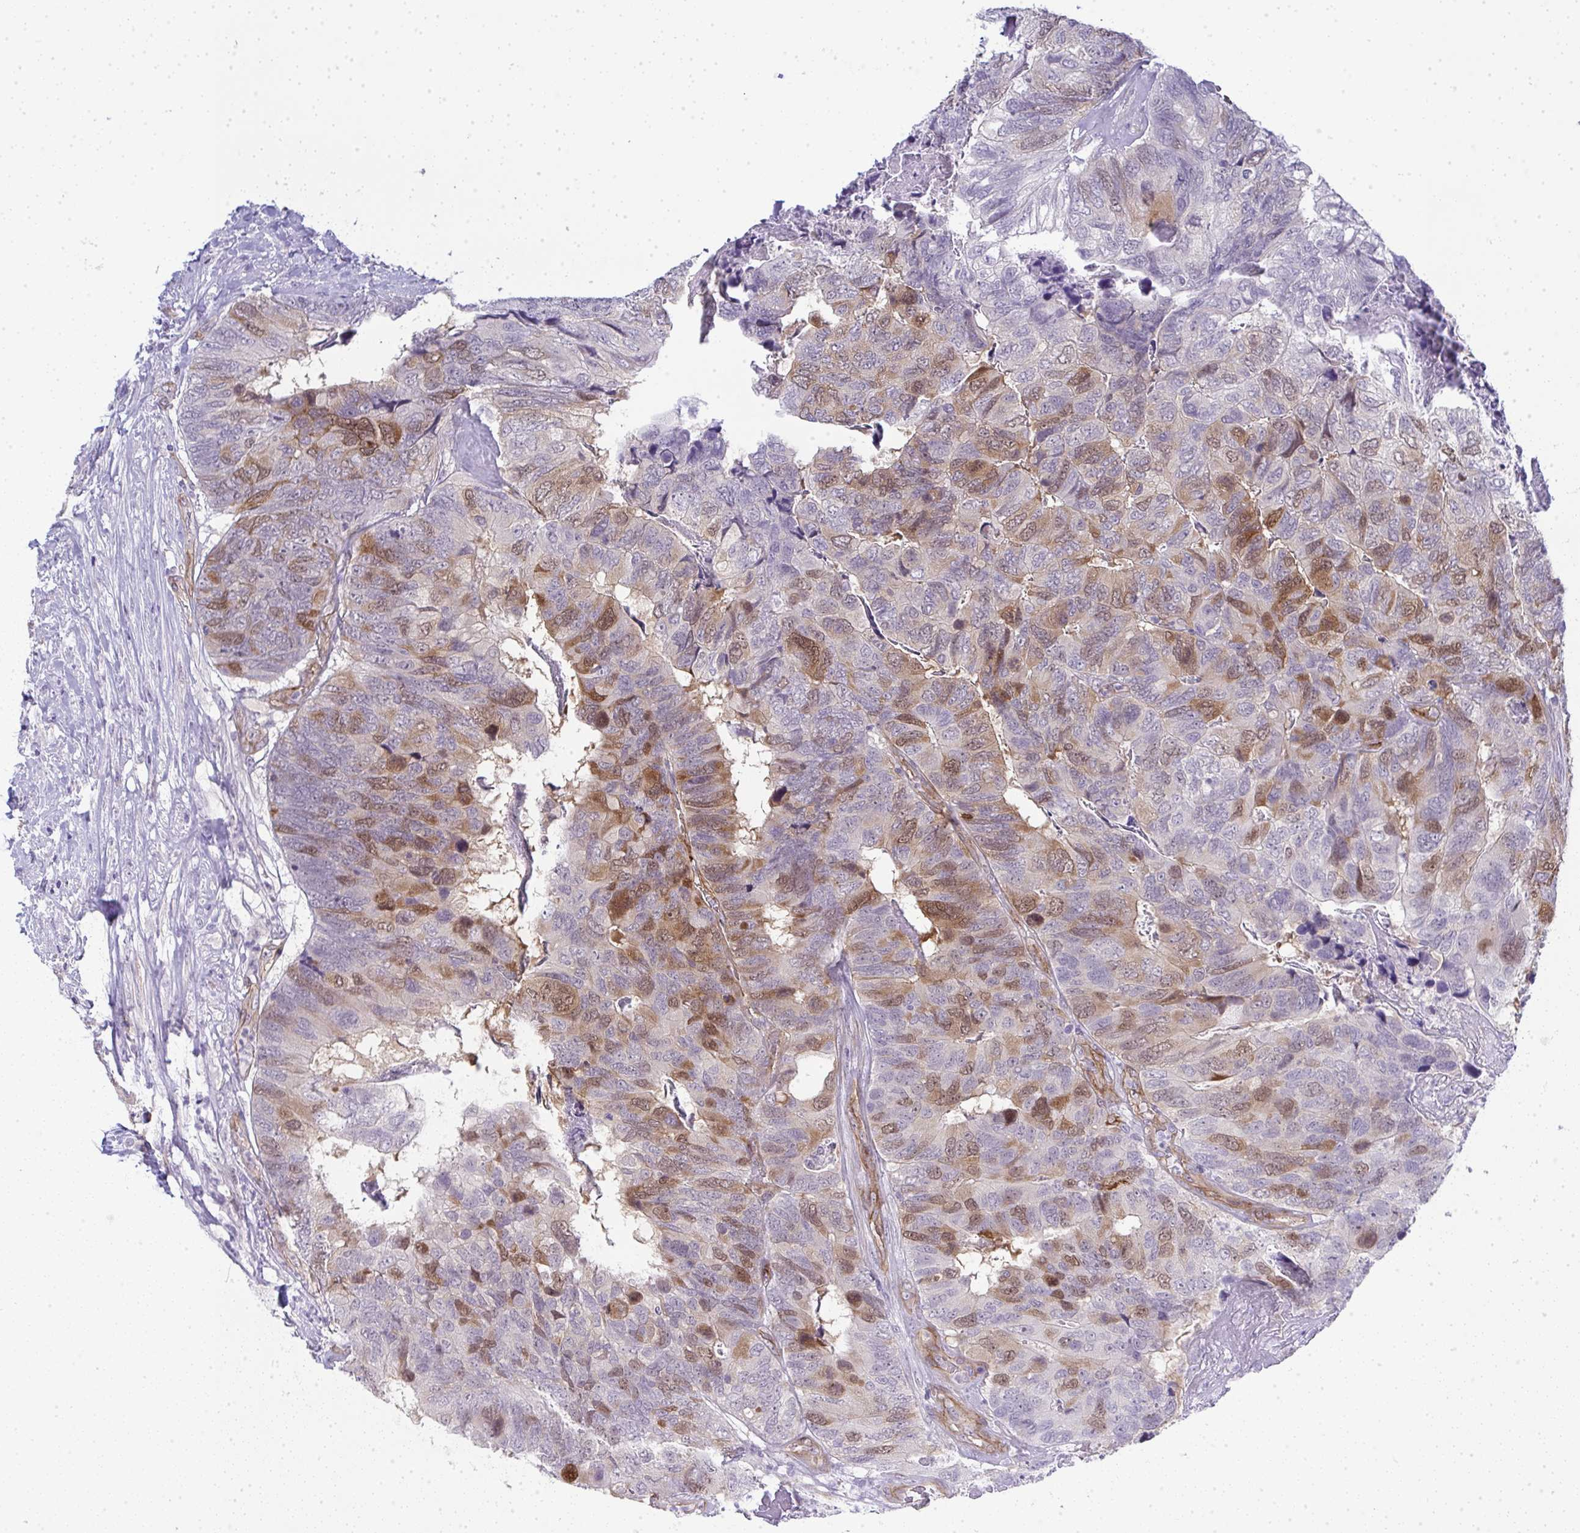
{"staining": {"intensity": "moderate", "quantity": "25%-75%", "location": "nuclear"}, "tissue": "breast cancer", "cell_type": "Tumor cells", "image_type": "cancer", "snomed": [{"axis": "morphology", "description": "Lobular carcinoma"}, {"axis": "topography", "description": "Breast"}], "caption": "Tumor cells reveal moderate nuclear staining in approximately 25%-75% of cells in breast cancer (lobular carcinoma). (DAB (3,3'-diaminobenzidine) IHC with brightfield microscopy, high magnification).", "gene": "UBE2S", "patient": {"sex": "female", "age": 59}}